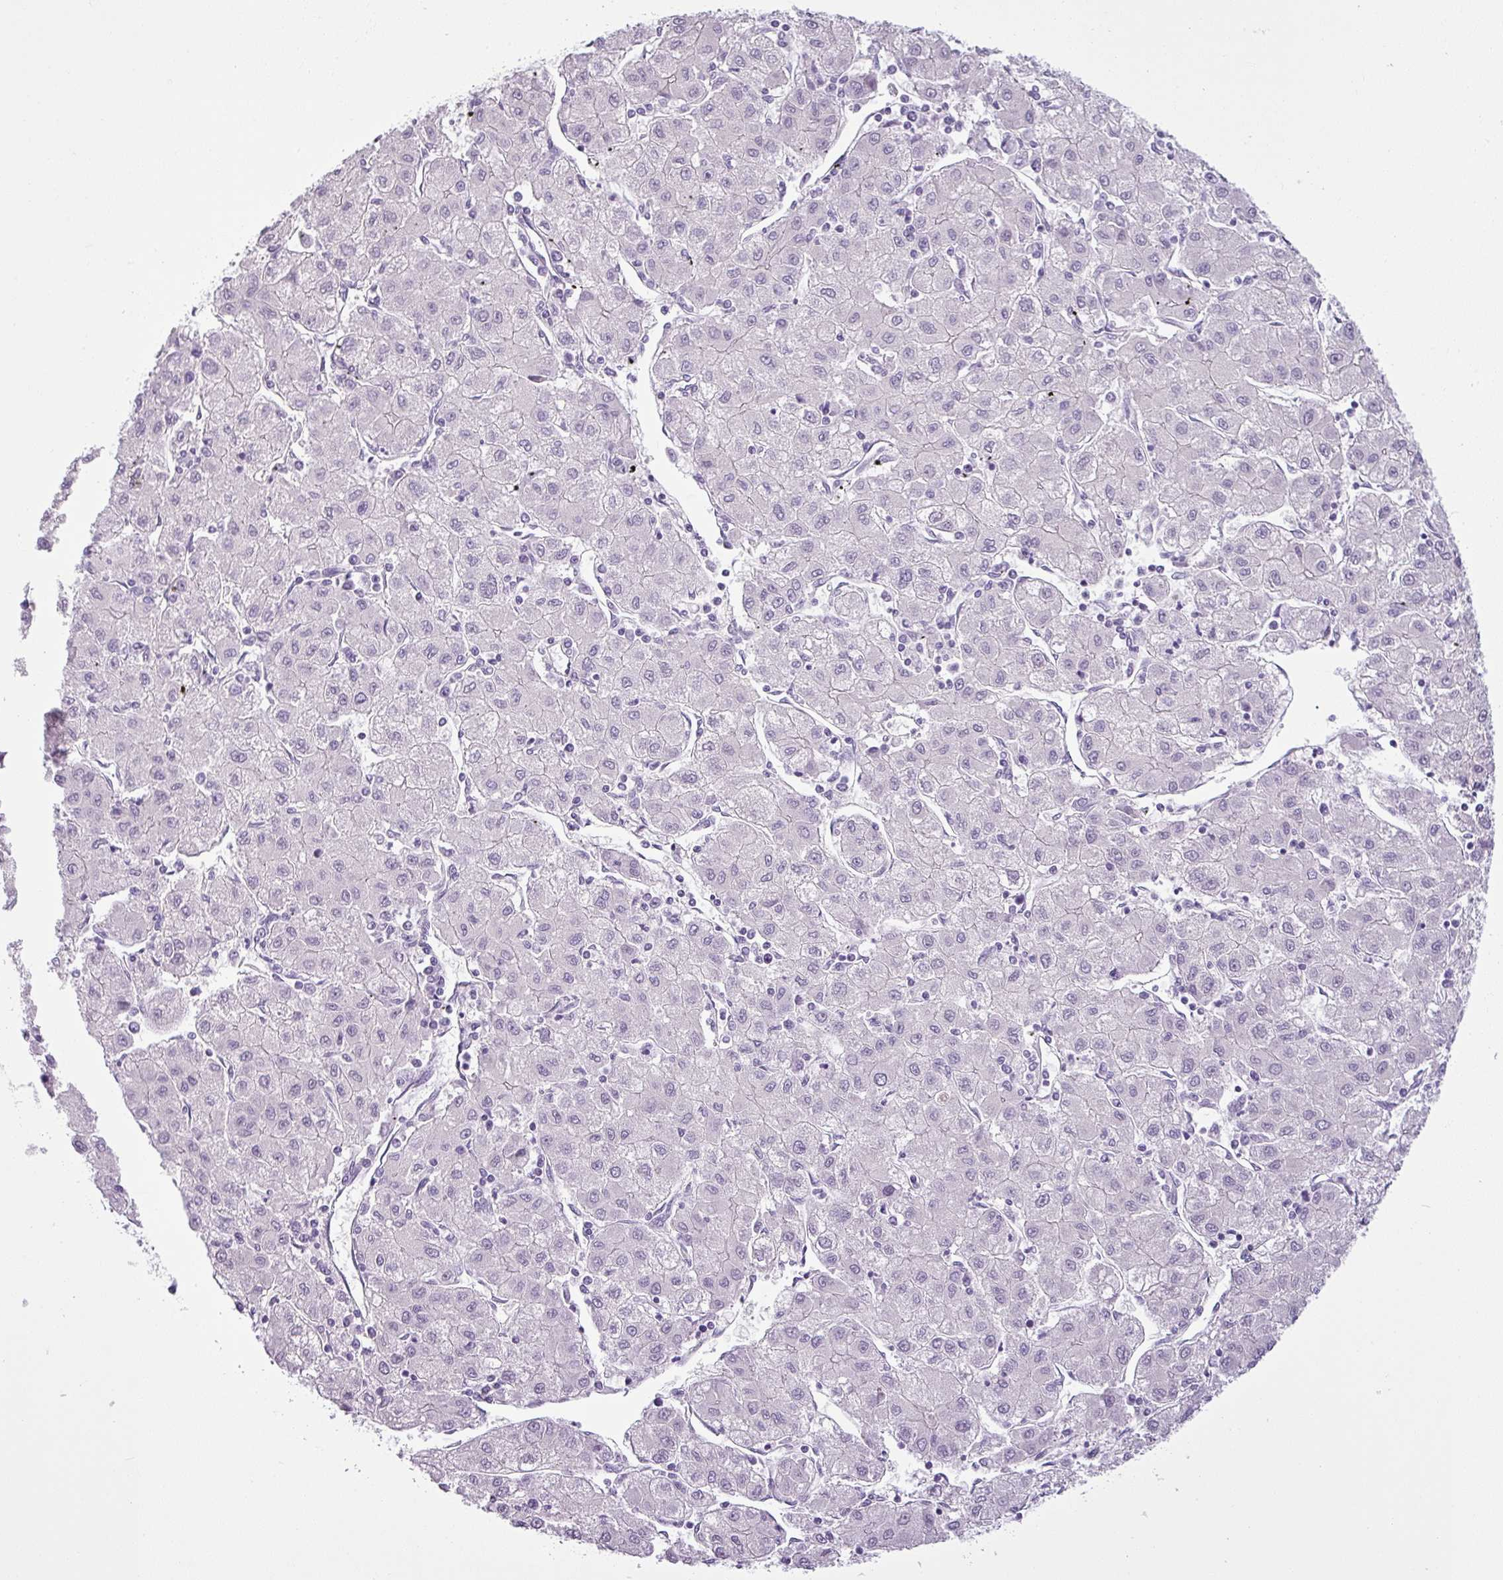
{"staining": {"intensity": "negative", "quantity": "none", "location": "none"}, "tissue": "liver cancer", "cell_type": "Tumor cells", "image_type": "cancer", "snomed": [{"axis": "morphology", "description": "Carcinoma, Hepatocellular, NOS"}, {"axis": "topography", "description": "Liver"}], "caption": "An image of human liver hepatocellular carcinoma is negative for staining in tumor cells.", "gene": "CDH16", "patient": {"sex": "male", "age": 72}}